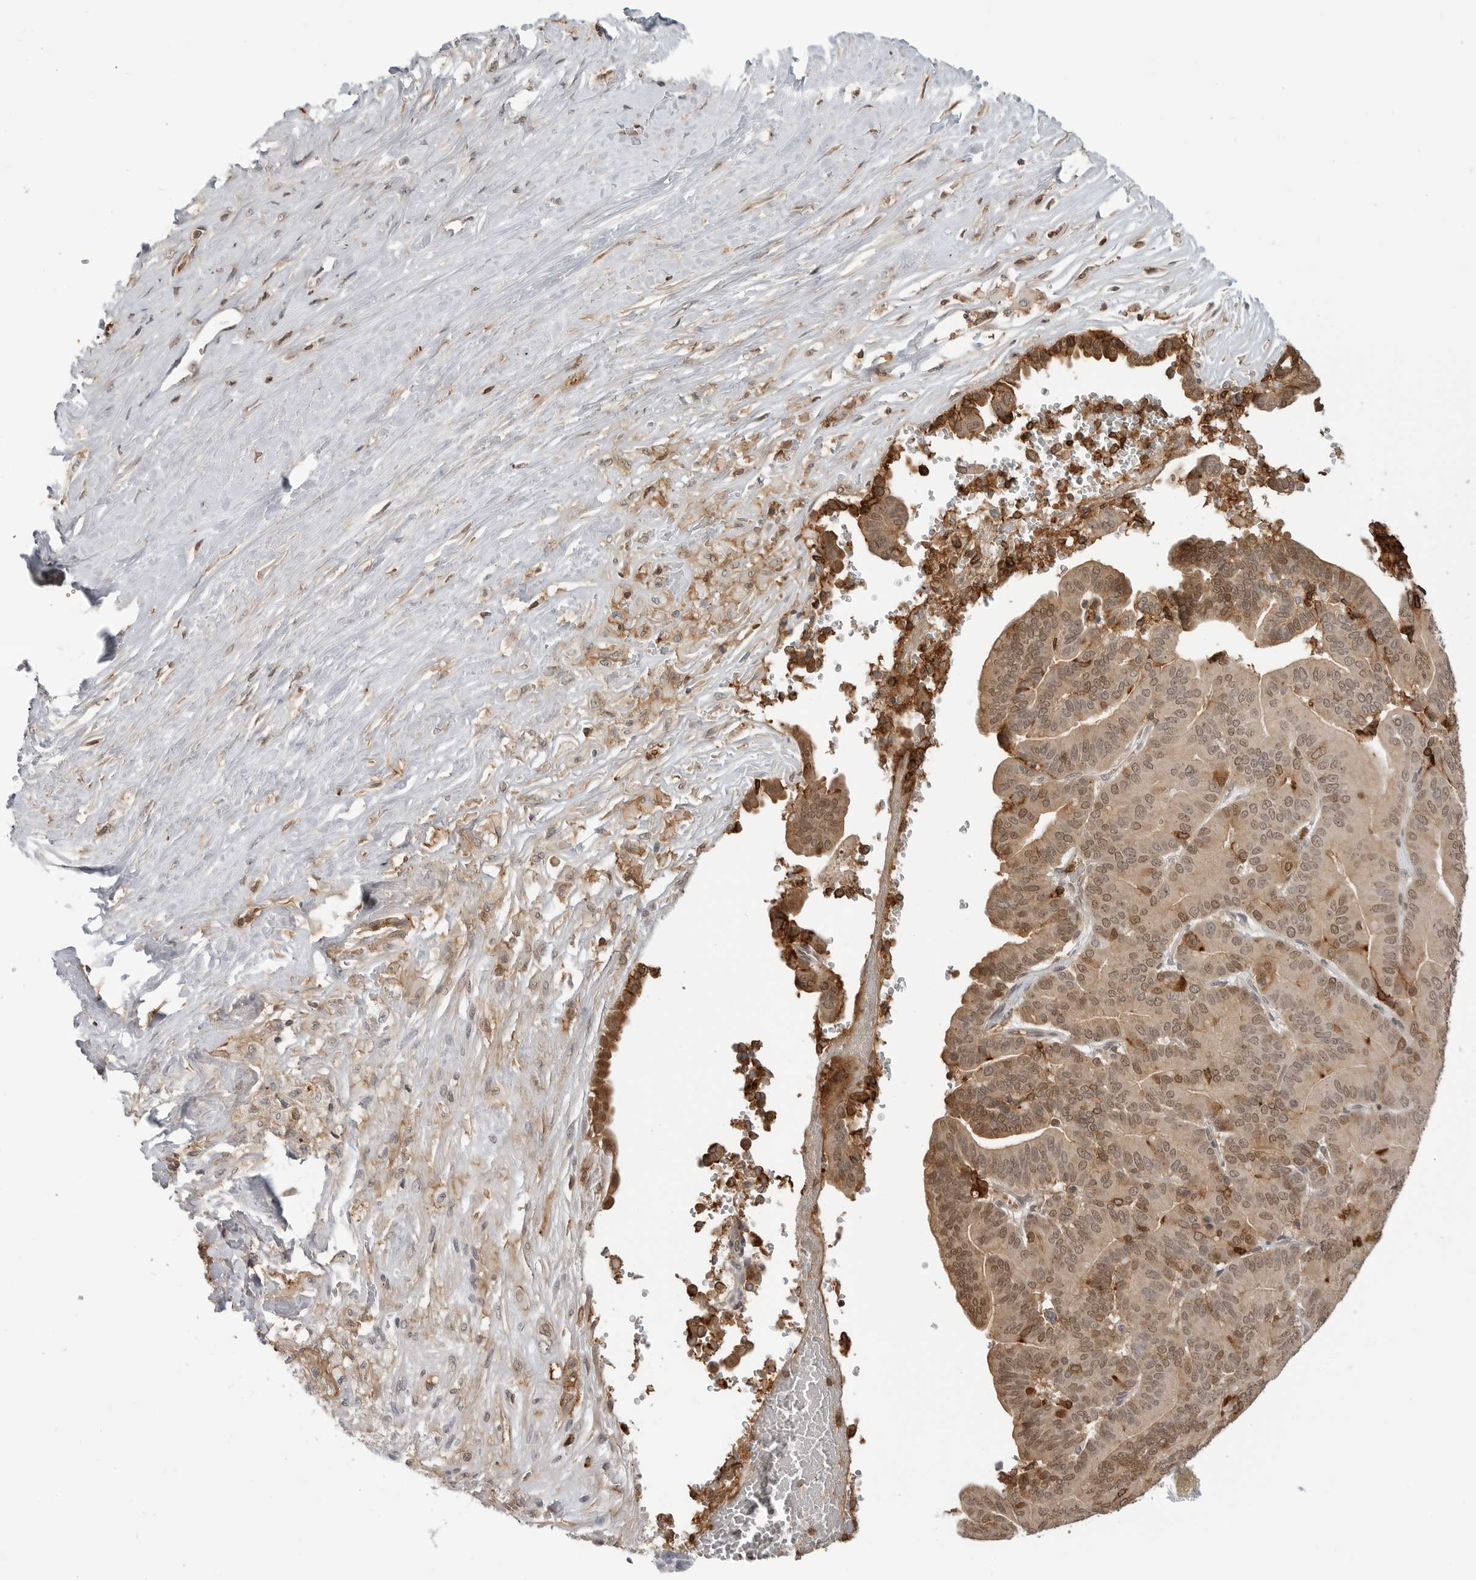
{"staining": {"intensity": "moderate", "quantity": ">75%", "location": "cytoplasmic/membranous,nuclear"}, "tissue": "liver cancer", "cell_type": "Tumor cells", "image_type": "cancer", "snomed": [{"axis": "morphology", "description": "Cholangiocarcinoma"}, {"axis": "topography", "description": "Liver"}], "caption": "The photomicrograph reveals a brown stain indicating the presence of a protein in the cytoplasmic/membranous and nuclear of tumor cells in liver cancer (cholangiocarcinoma).", "gene": "ANXA11", "patient": {"sex": "female", "age": 75}}